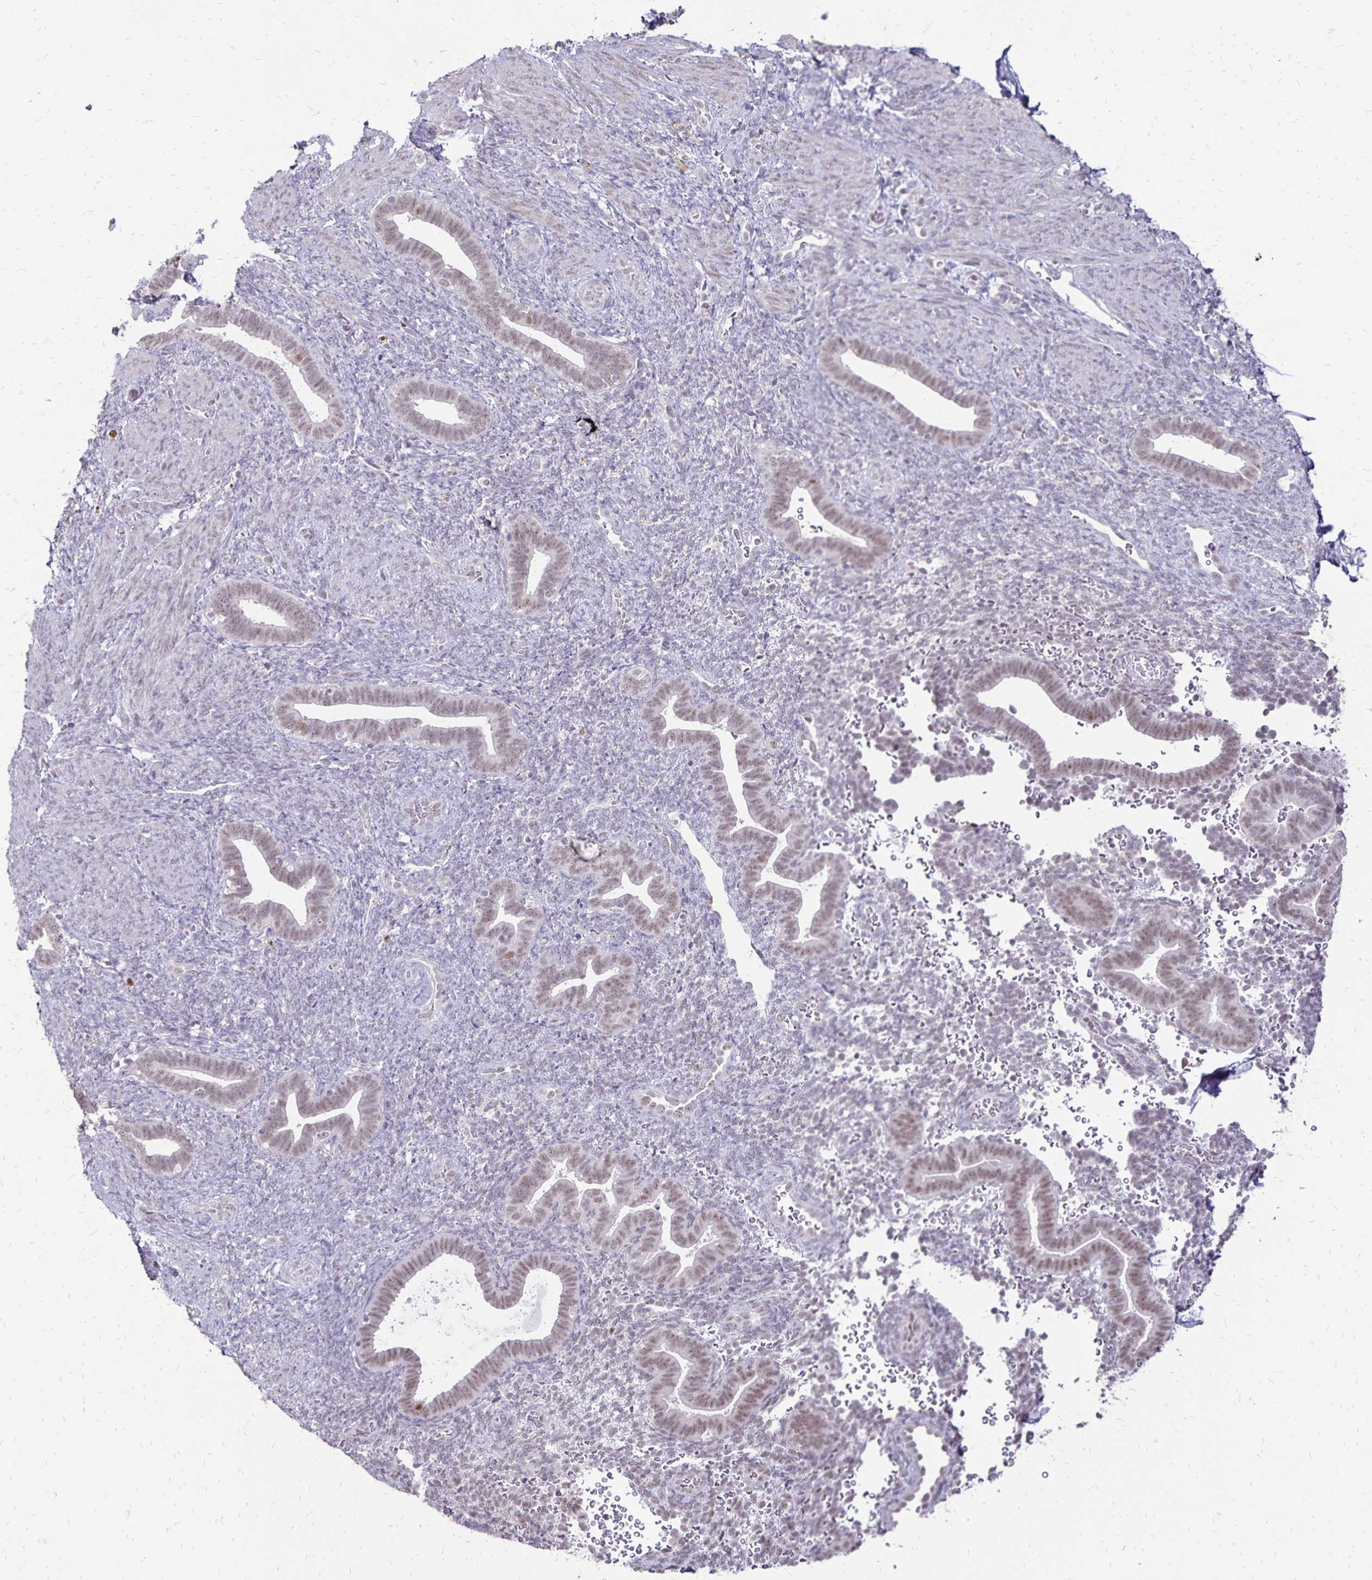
{"staining": {"intensity": "negative", "quantity": "none", "location": "none"}, "tissue": "endometrium", "cell_type": "Cells in endometrial stroma", "image_type": "normal", "snomed": [{"axis": "morphology", "description": "Normal tissue, NOS"}, {"axis": "topography", "description": "Endometrium"}], "caption": "High power microscopy photomicrograph of an IHC photomicrograph of unremarkable endometrium, revealing no significant positivity in cells in endometrial stroma.", "gene": "POLB", "patient": {"sex": "female", "age": 34}}